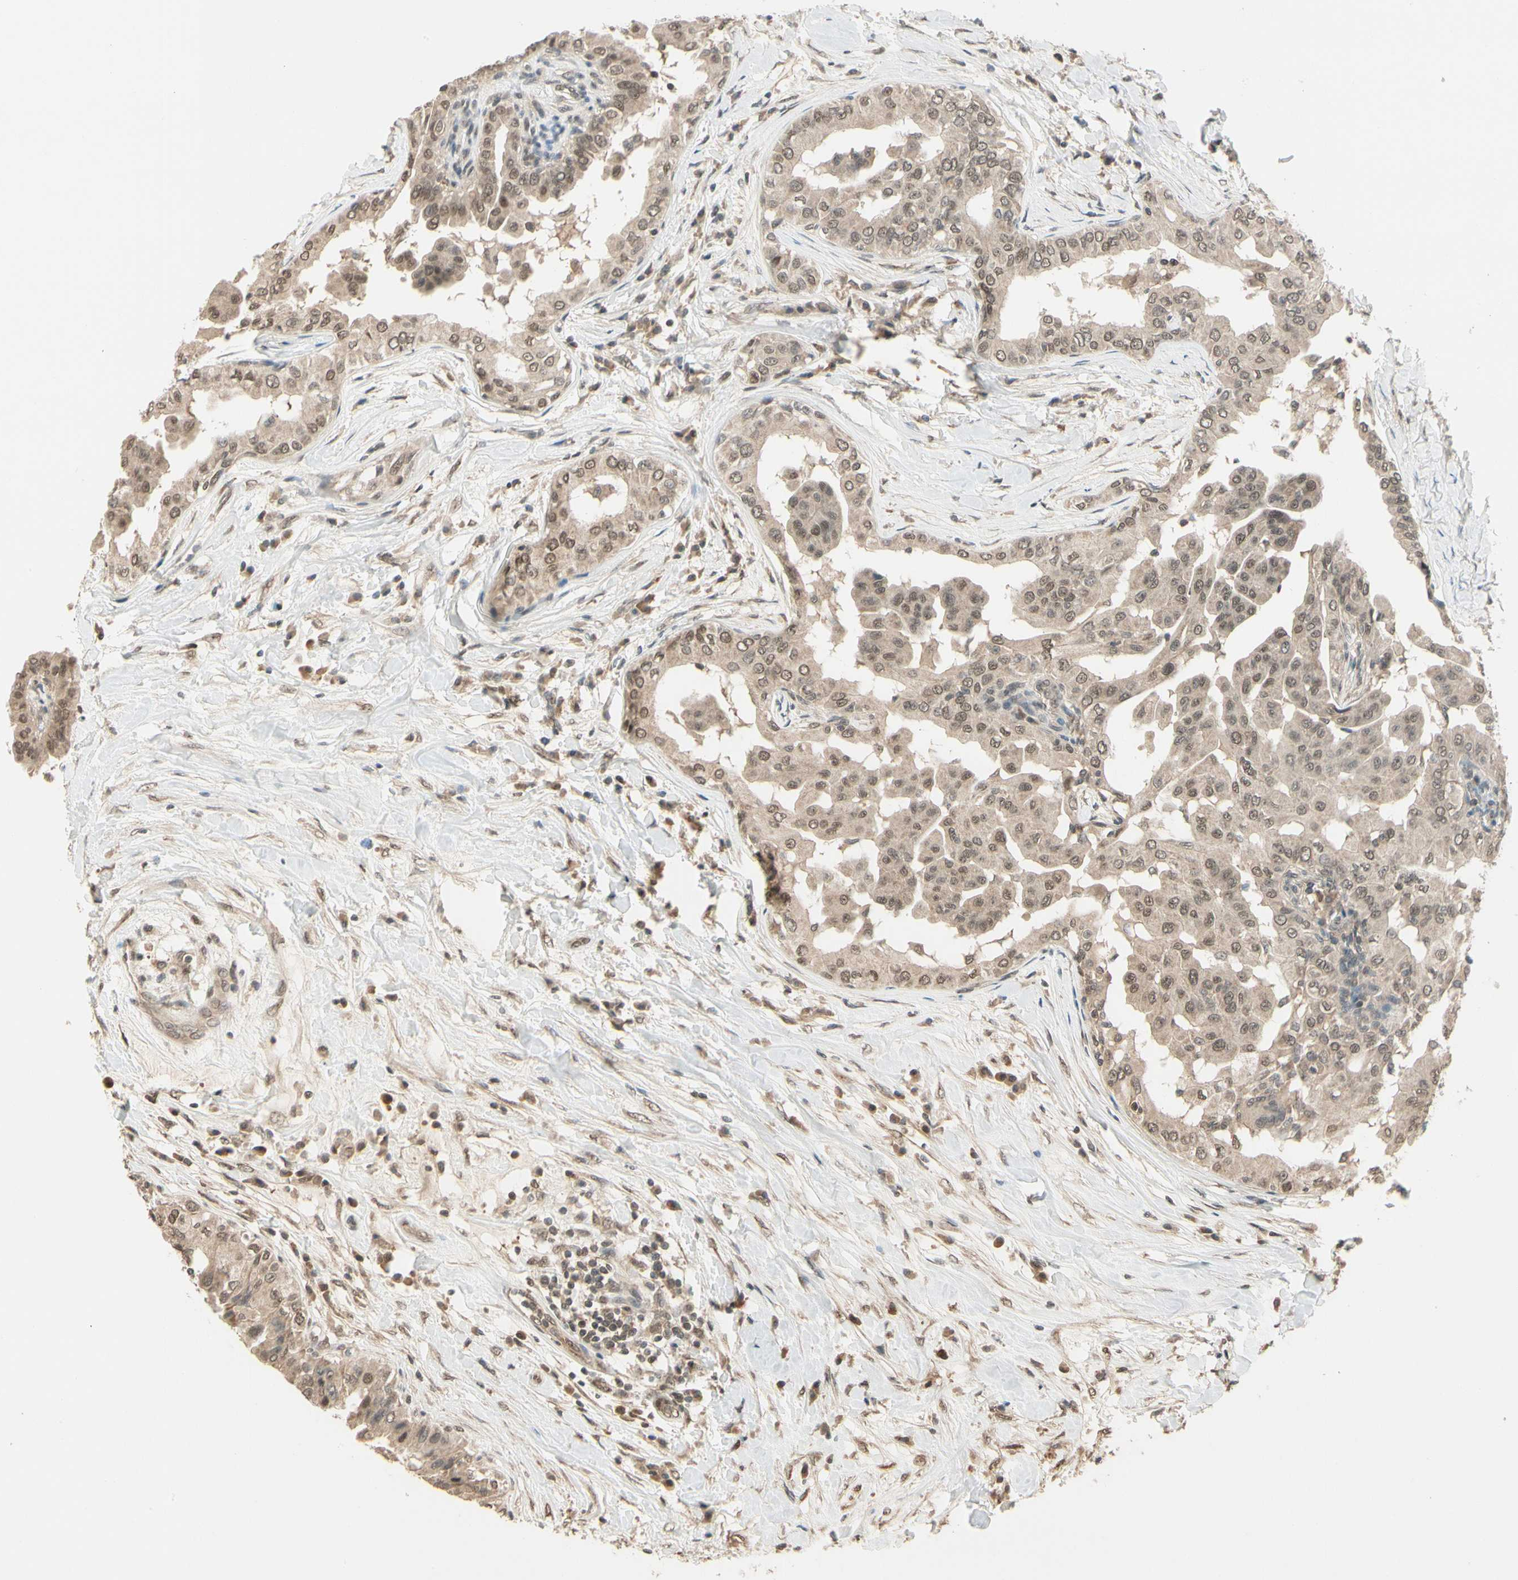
{"staining": {"intensity": "weak", "quantity": ">75%", "location": "cytoplasmic/membranous,nuclear"}, "tissue": "thyroid cancer", "cell_type": "Tumor cells", "image_type": "cancer", "snomed": [{"axis": "morphology", "description": "Papillary adenocarcinoma, NOS"}, {"axis": "topography", "description": "Thyroid gland"}], "caption": "DAB (3,3'-diaminobenzidine) immunohistochemical staining of thyroid cancer demonstrates weak cytoplasmic/membranous and nuclear protein positivity in approximately >75% of tumor cells.", "gene": "ZSCAN12", "patient": {"sex": "male", "age": 33}}